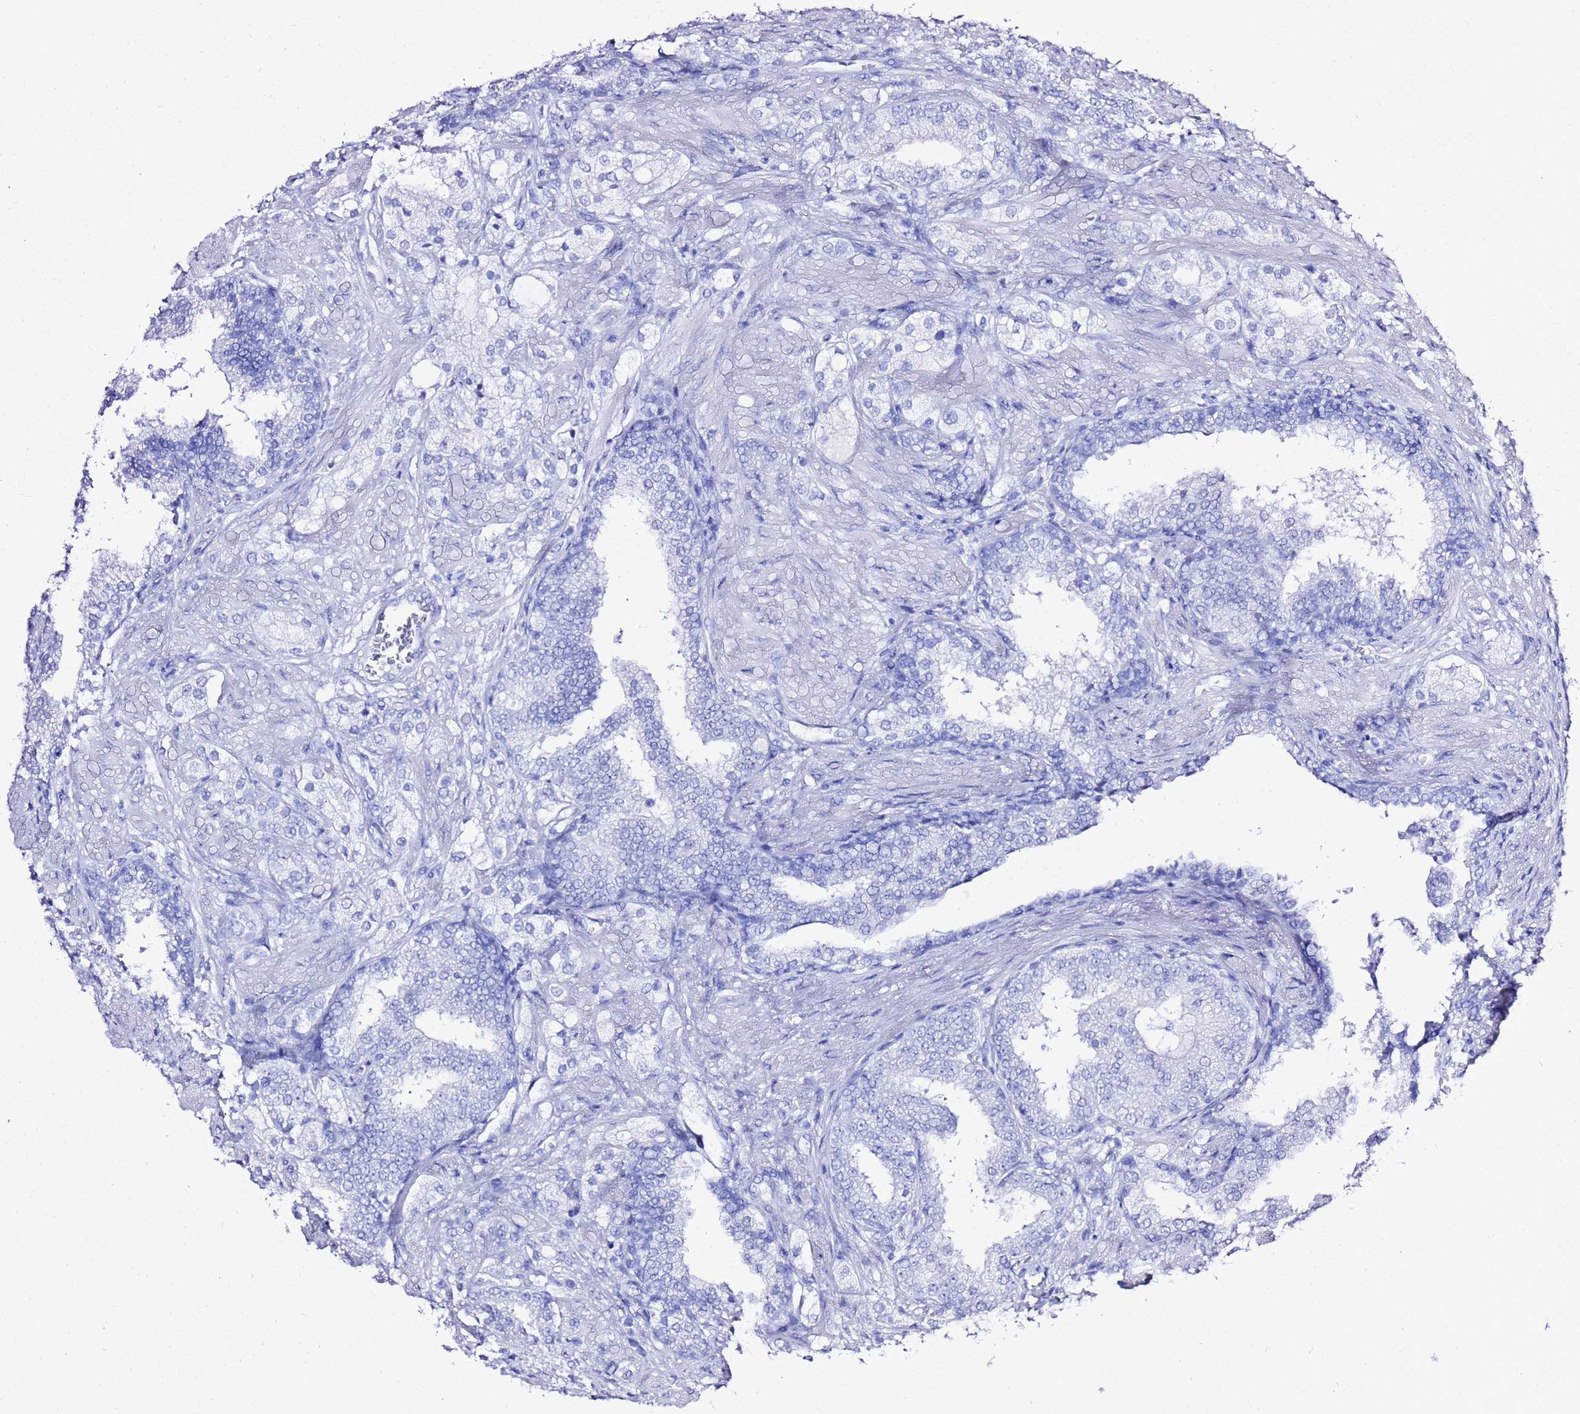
{"staining": {"intensity": "negative", "quantity": "none", "location": "none"}, "tissue": "prostate cancer", "cell_type": "Tumor cells", "image_type": "cancer", "snomed": [{"axis": "morphology", "description": "Adenocarcinoma, High grade"}, {"axis": "topography", "description": "Prostate"}], "caption": "Immunohistochemical staining of human adenocarcinoma (high-grade) (prostate) demonstrates no significant expression in tumor cells.", "gene": "LIPF", "patient": {"sex": "male", "age": 50}}